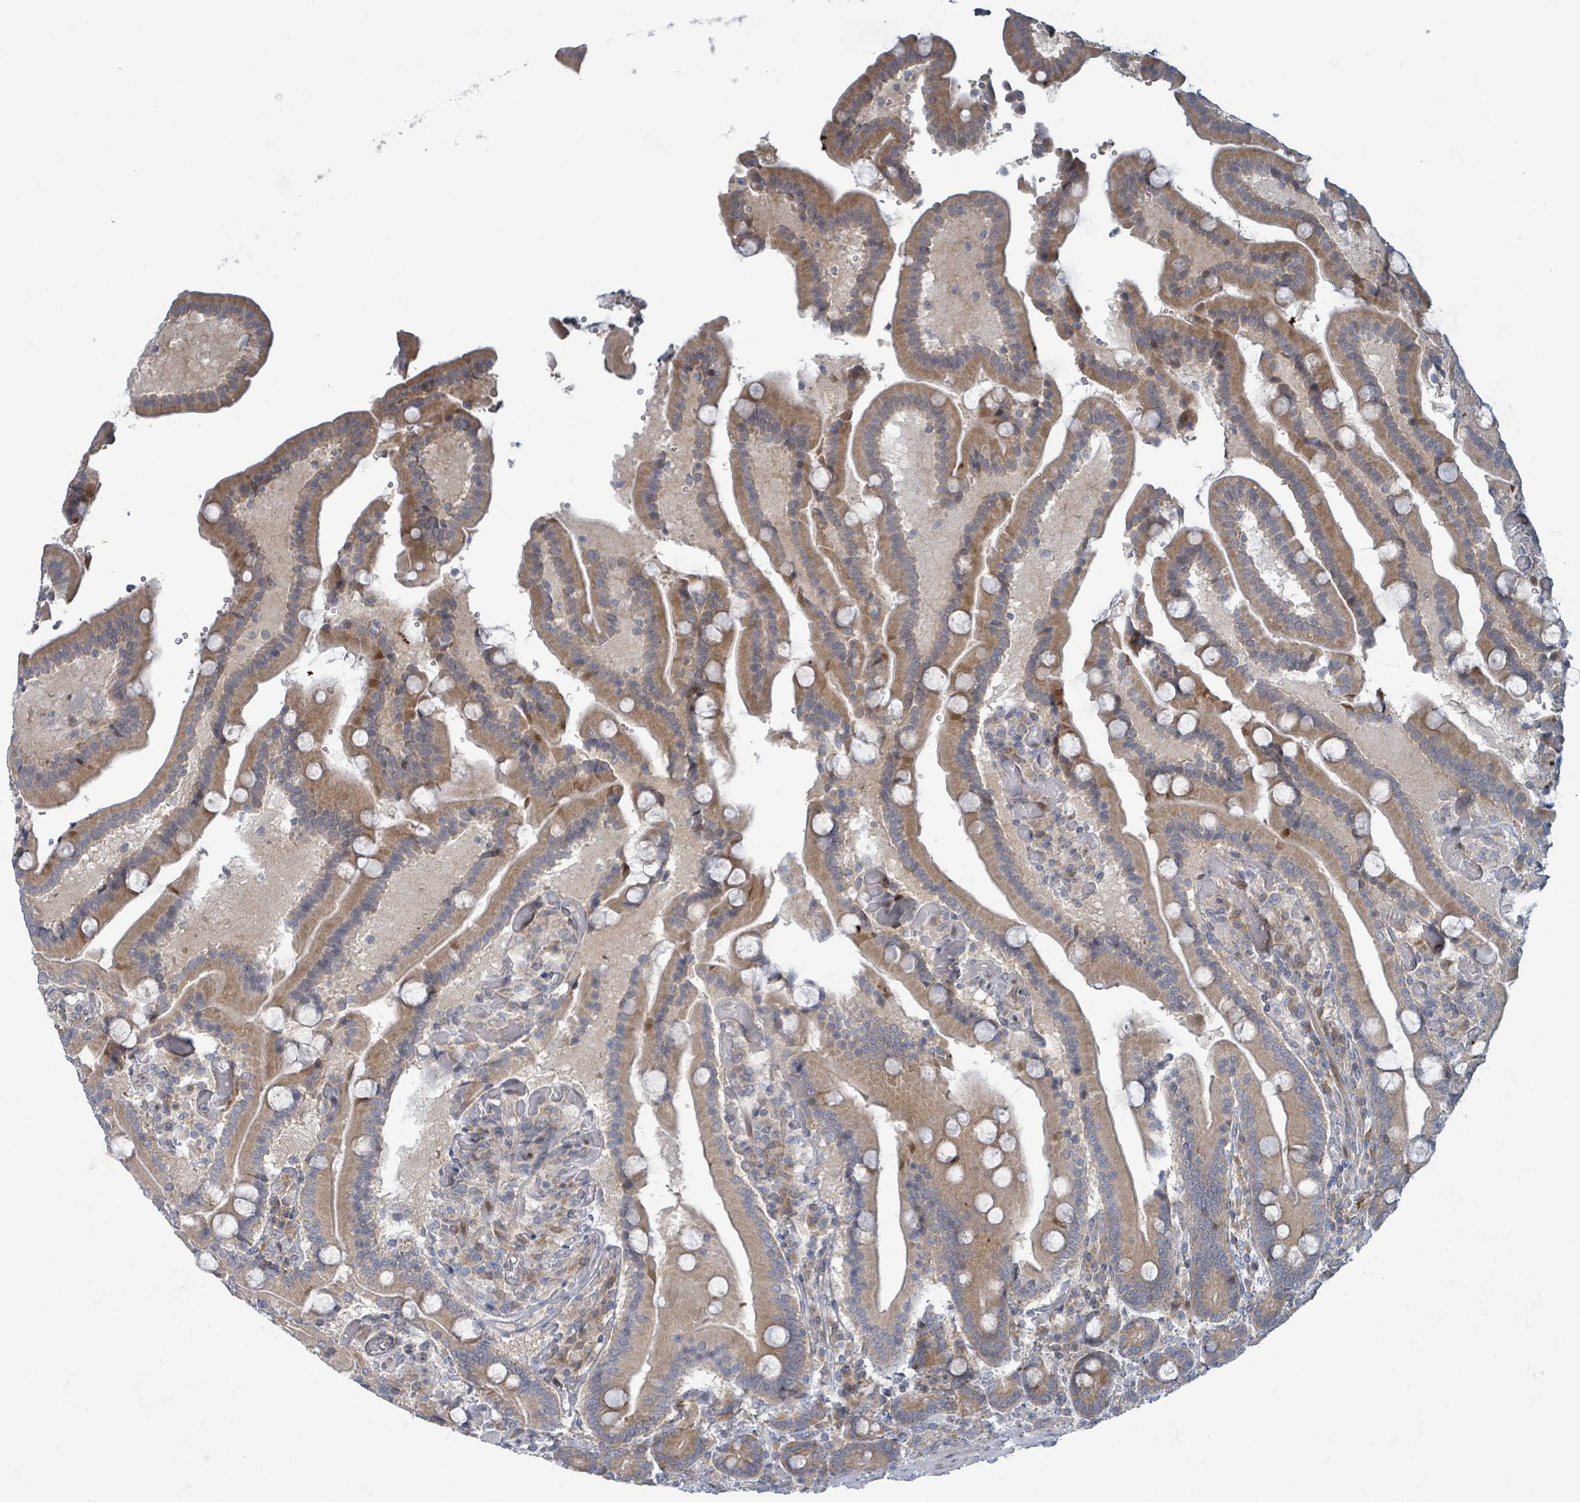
{"staining": {"intensity": "moderate", "quantity": ">75%", "location": "cytoplasmic/membranous"}, "tissue": "duodenum", "cell_type": "Glandular cells", "image_type": "normal", "snomed": [{"axis": "morphology", "description": "Normal tissue, NOS"}, {"axis": "topography", "description": "Duodenum"}], "caption": "Immunohistochemical staining of normal duodenum reveals >75% levels of moderate cytoplasmic/membranous protein staining in about >75% of glandular cells.", "gene": "RPL32", "patient": {"sex": "female", "age": 62}}